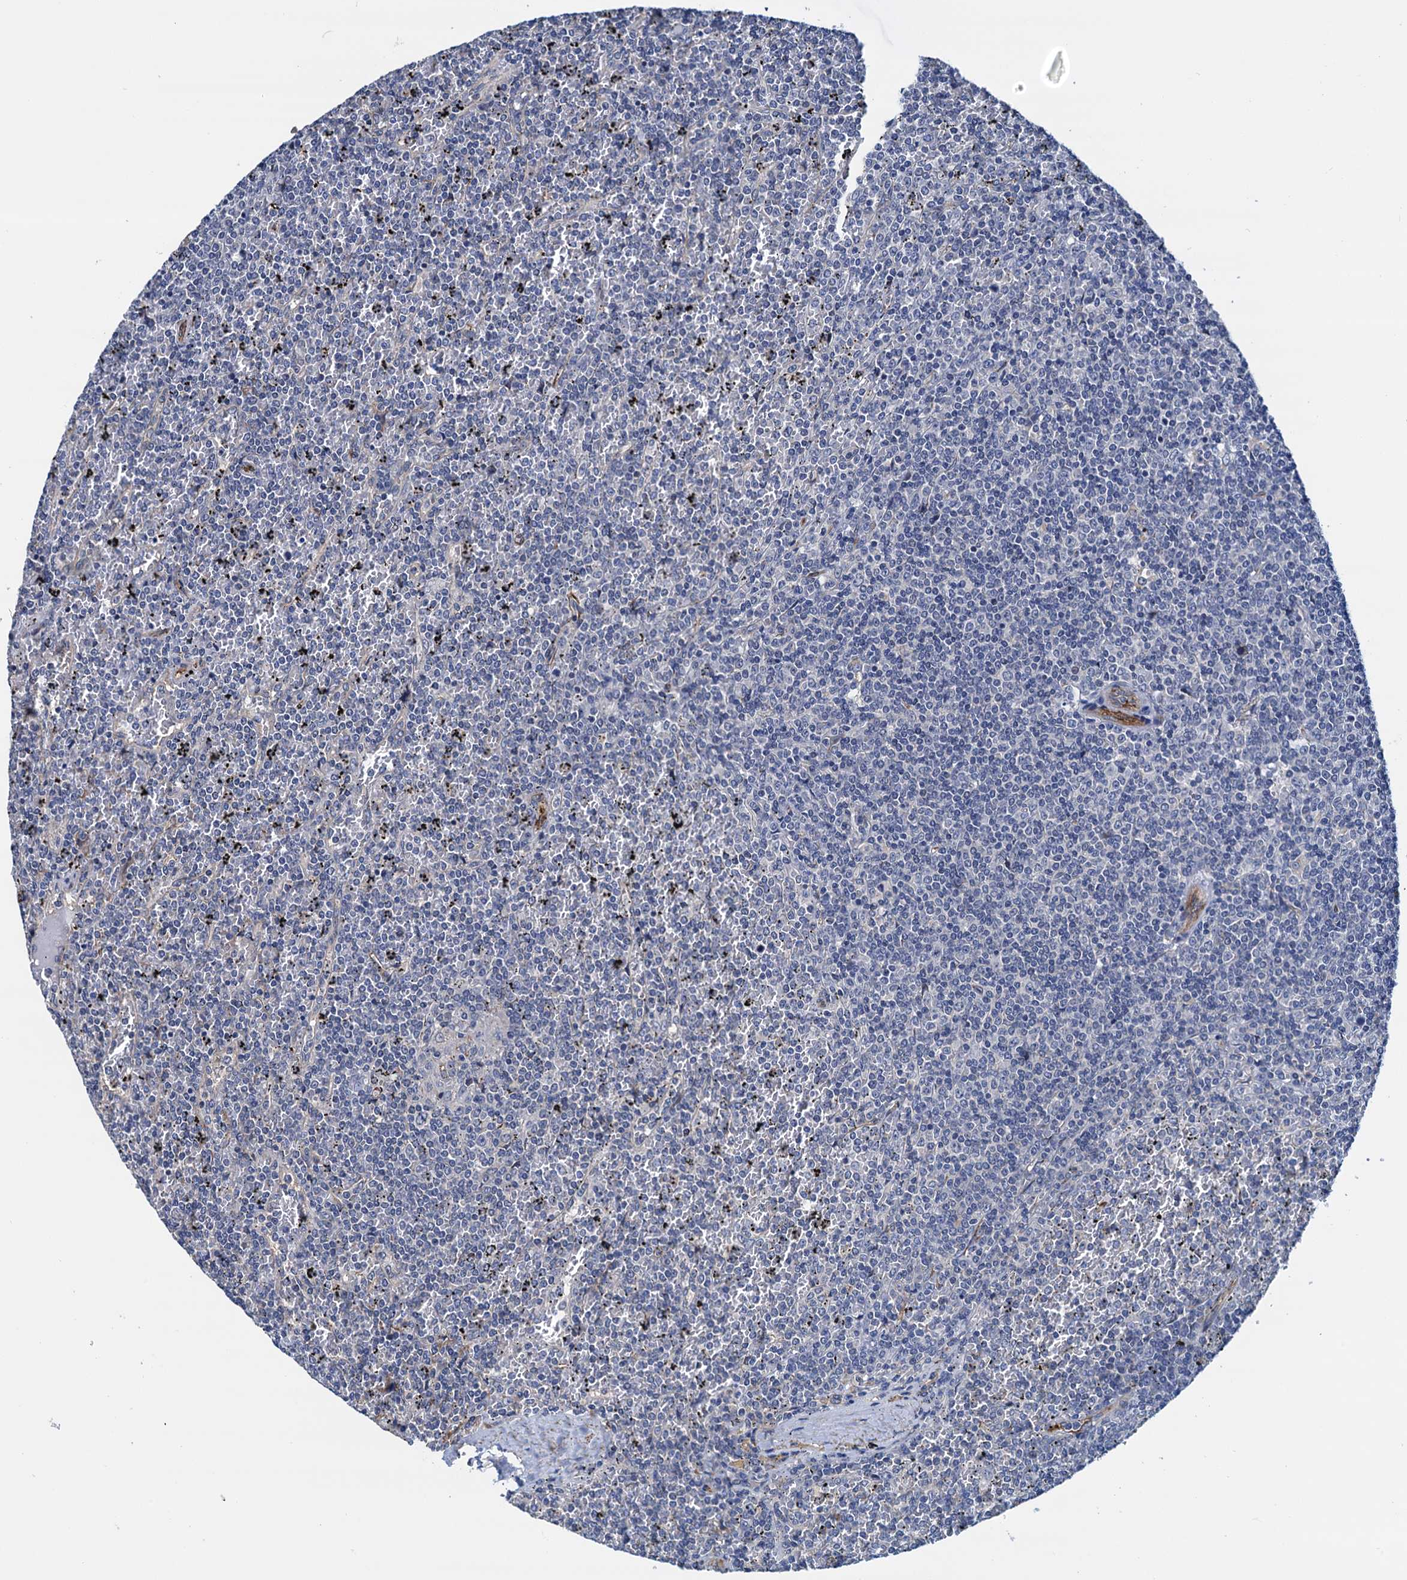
{"staining": {"intensity": "negative", "quantity": "none", "location": "none"}, "tissue": "lymphoma", "cell_type": "Tumor cells", "image_type": "cancer", "snomed": [{"axis": "morphology", "description": "Malignant lymphoma, non-Hodgkin's type, Low grade"}, {"axis": "topography", "description": "Spleen"}], "caption": "Lymphoma was stained to show a protein in brown. There is no significant expression in tumor cells.", "gene": "RASSF9", "patient": {"sex": "female", "age": 19}}